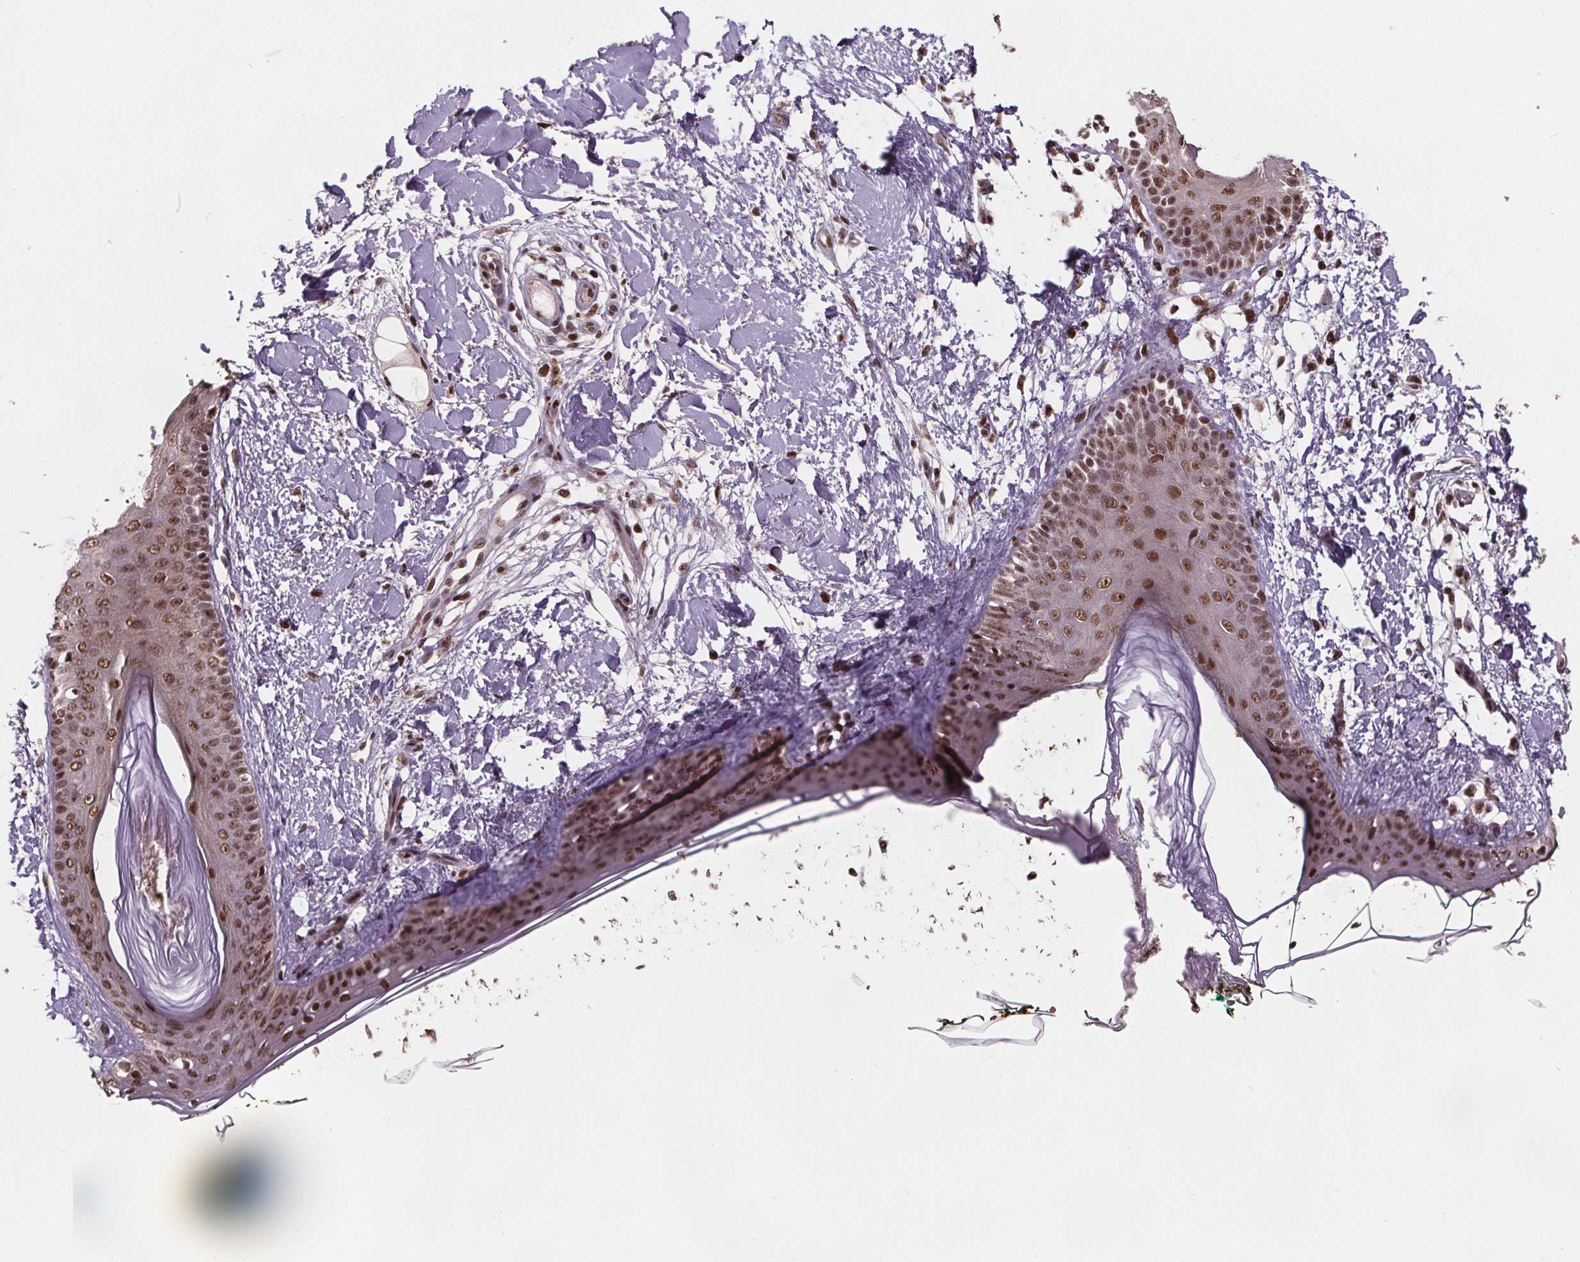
{"staining": {"intensity": "moderate", "quantity": "<25%", "location": "nuclear"}, "tissue": "skin", "cell_type": "Fibroblasts", "image_type": "normal", "snomed": [{"axis": "morphology", "description": "Normal tissue, NOS"}, {"axis": "topography", "description": "Skin"}], "caption": "A high-resolution histopathology image shows IHC staining of benign skin, which reveals moderate nuclear expression in about <25% of fibroblasts. (brown staining indicates protein expression, while blue staining denotes nuclei).", "gene": "JARID2", "patient": {"sex": "female", "age": 34}}